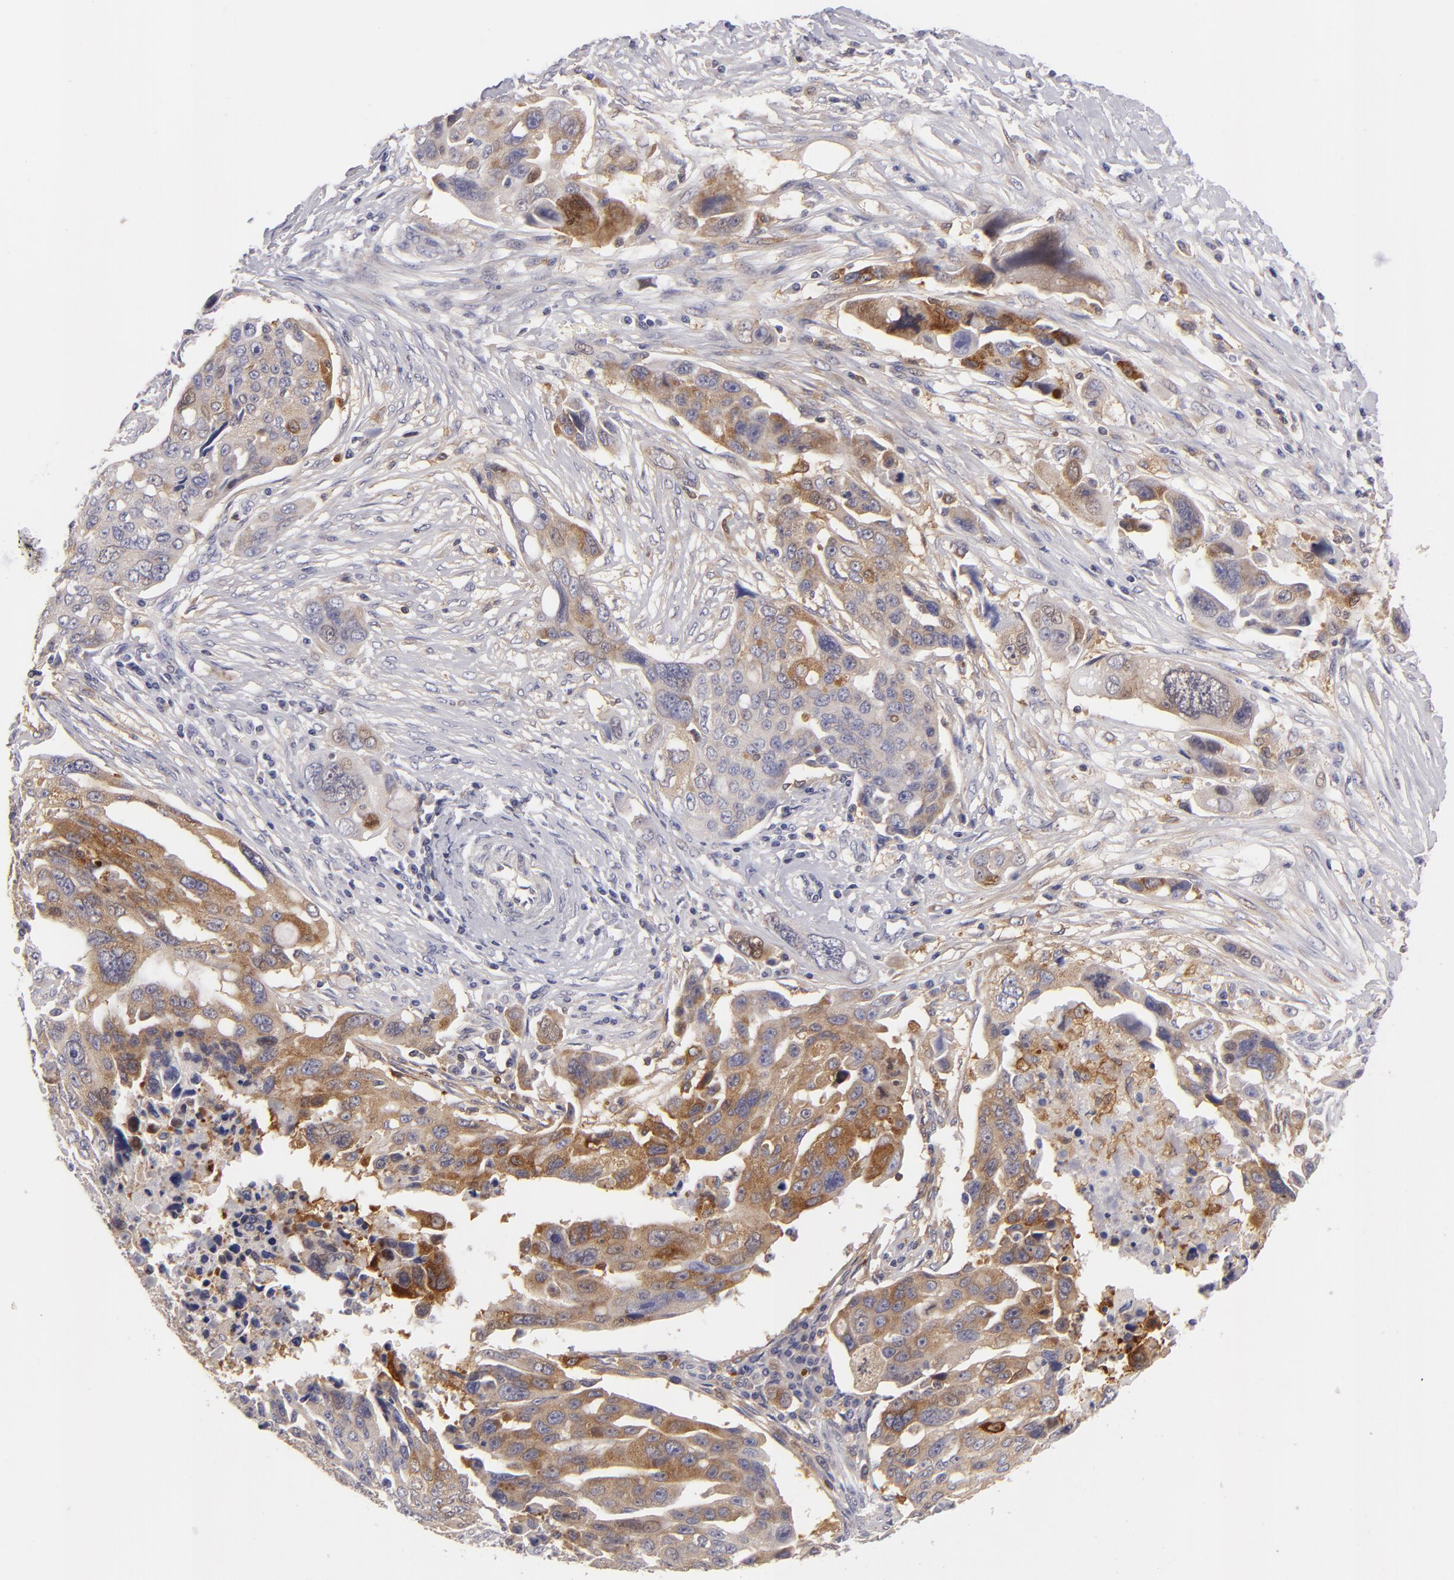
{"staining": {"intensity": "strong", "quantity": ">75%", "location": "cytoplasmic/membranous"}, "tissue": "ovarian cancer", "cell_type": "Tumor cells", "image_type": "cancer", "snomed": [{"axis": "morphology", "description": "Carcinoma, endometroid"}, {"axis": "topography", "description": "Ovary"}], "caption": "A high-resolution histopathology image shows immunohistochemistry staining of ovarian endometroid carcinoma, which shows strong cytoplasmic/membranous positivity in approximately >75% of tumor cells. The protein of interest is stained brown, and the nuclei are stained in blue (DAB IHC with brightfield microscopy, high magnification).", "gene": "MMP10", "patient": {"sex": "female", "age": 75}}